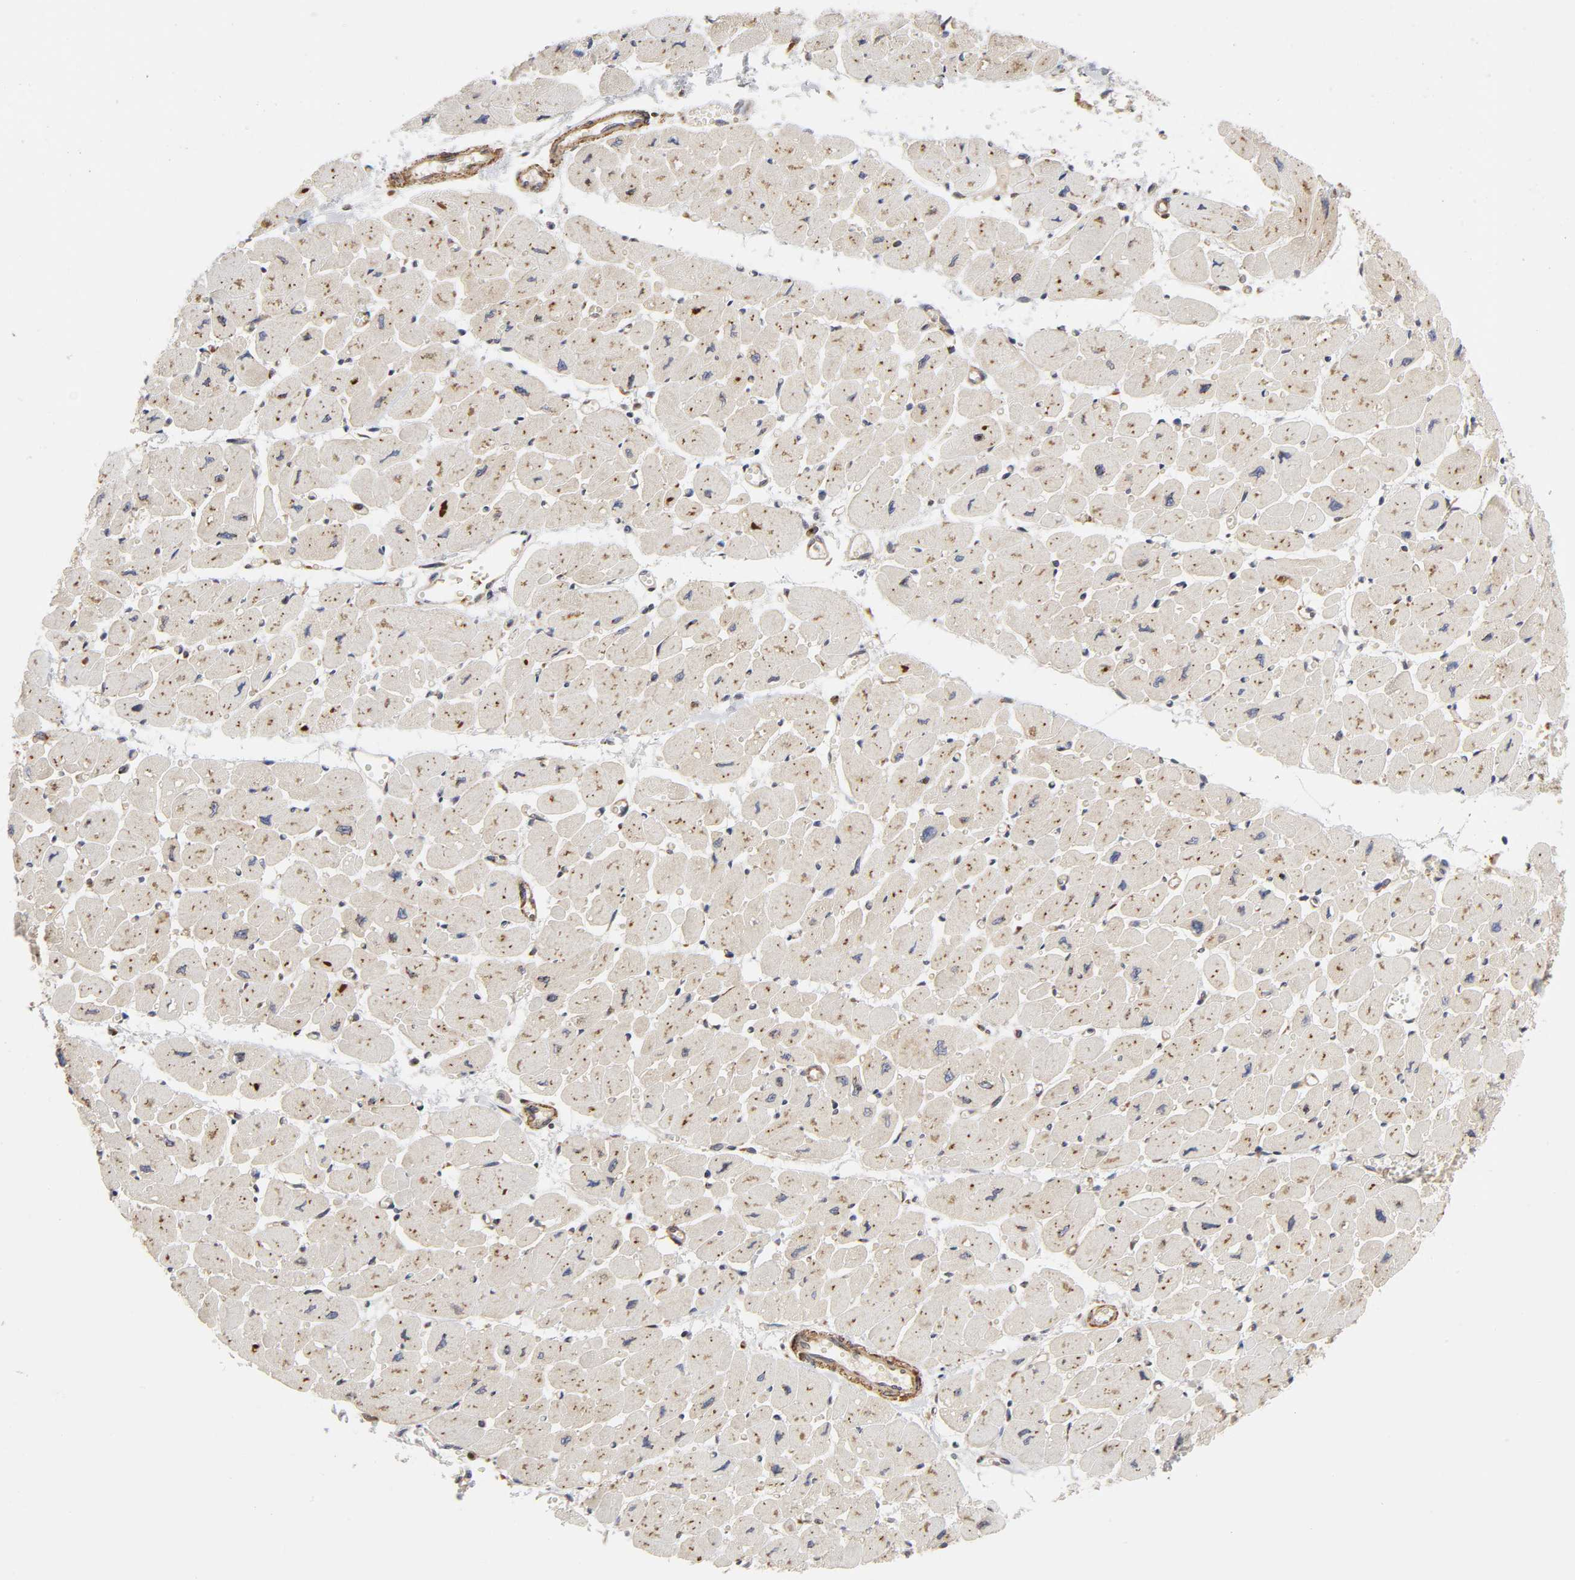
{"staining": {"intensity": "moderate", "quantity": ">75%", "location": "cytoplasmic/membranous"}, "tissue": "heart muscle", "cell_type": "Cardiomyocytes", "image_type": "normal", "snomed": [{"axis": "morphology", "description": "Normal tissue, NOS"}, {"axis": "topography", "description": "Heart"}], "caption": "This image reveals benign heart muscle stained with IHC to label a protein in brown. The cytoplasmic/membranous of cardiomyocytes show moderate positivity for the protein. Nuclei are counter-stained blue.", "gene": "GNPTG", "patient": {"sex": "female", "age": 54}}